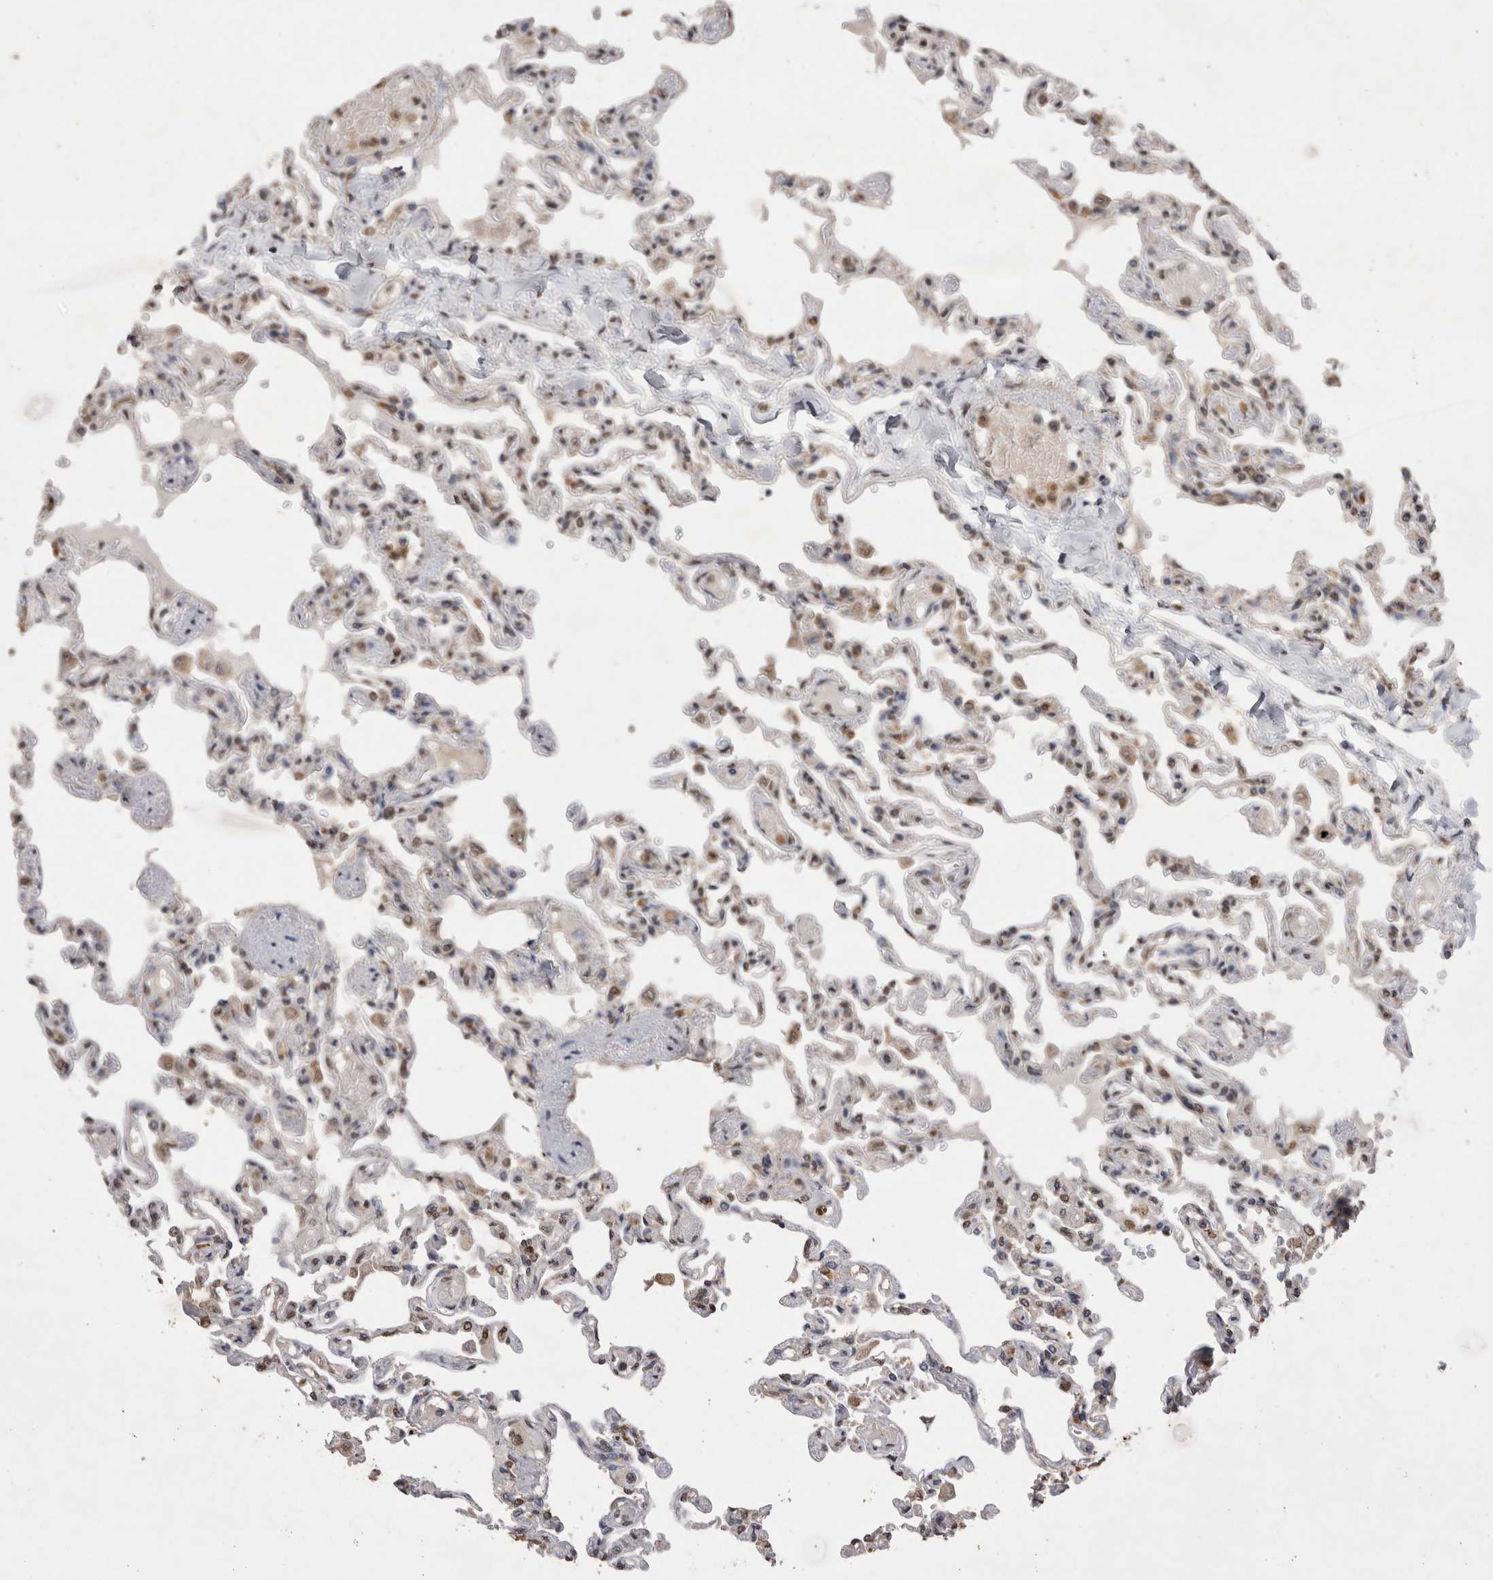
{"staining": {"intensity": "weak", "quantity": "25%-75%", "location": "cytoplasmic/membranous,nuclear"}, "tissue": "lung", "cell_type": "Alveolar cells", "image_type": "normal", "snomed": [{"axis": "morphology", "description": "Normal tissue, NOS"}, {"axis": "topography", "description": "Lung"}], "caption": "A brown stain shows weak cytoplasmic/membranous,nuclear positivity of a protein in alveolar cells of normal lung. (Brightfield microscopy of DAB IHC at high magnification).", "gene": "GRK5", "patient": {"sex": "male", "age": 21}}